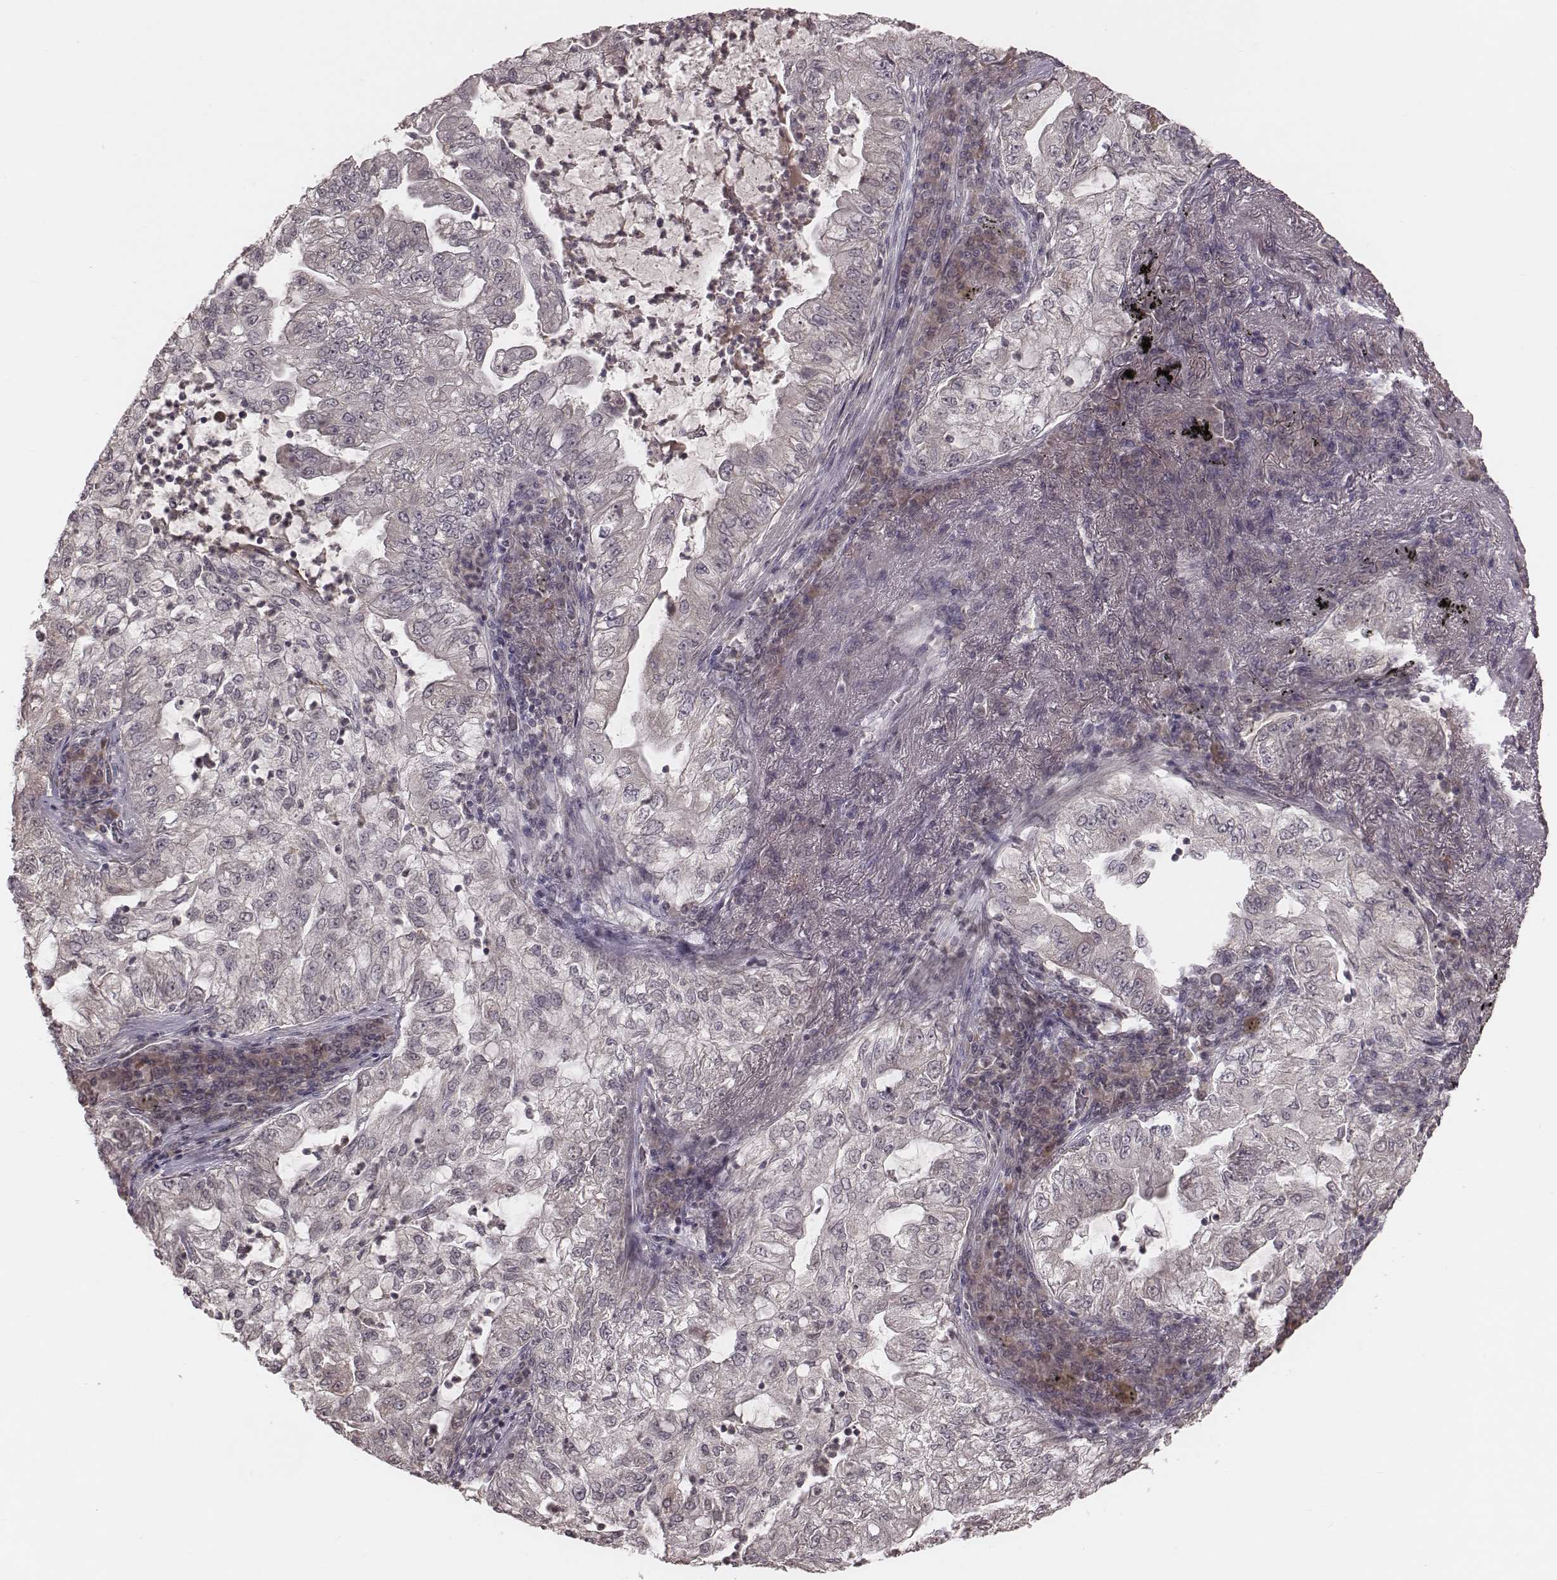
{"staining": {"intensity": "negative", "quantity": "none", "location": "none"}, "tissue": "lung cancer", "cell_type": "Tumor cells", "image_type": "cancer", "snomed": [{"axis": "morphology", "description": "Adenocarcinoma, NOS"}, {"axis": "topography", "description": "Lung"}], "caption": "Immunohistochemistry histopathology image of neoplastic tissue: human lung cancer (adenocarcinoma) stained with DAB reveals no significant protein staining in tumor cells.", "gene": "IL5", "patient": {"sex": "female", "age": 73}}